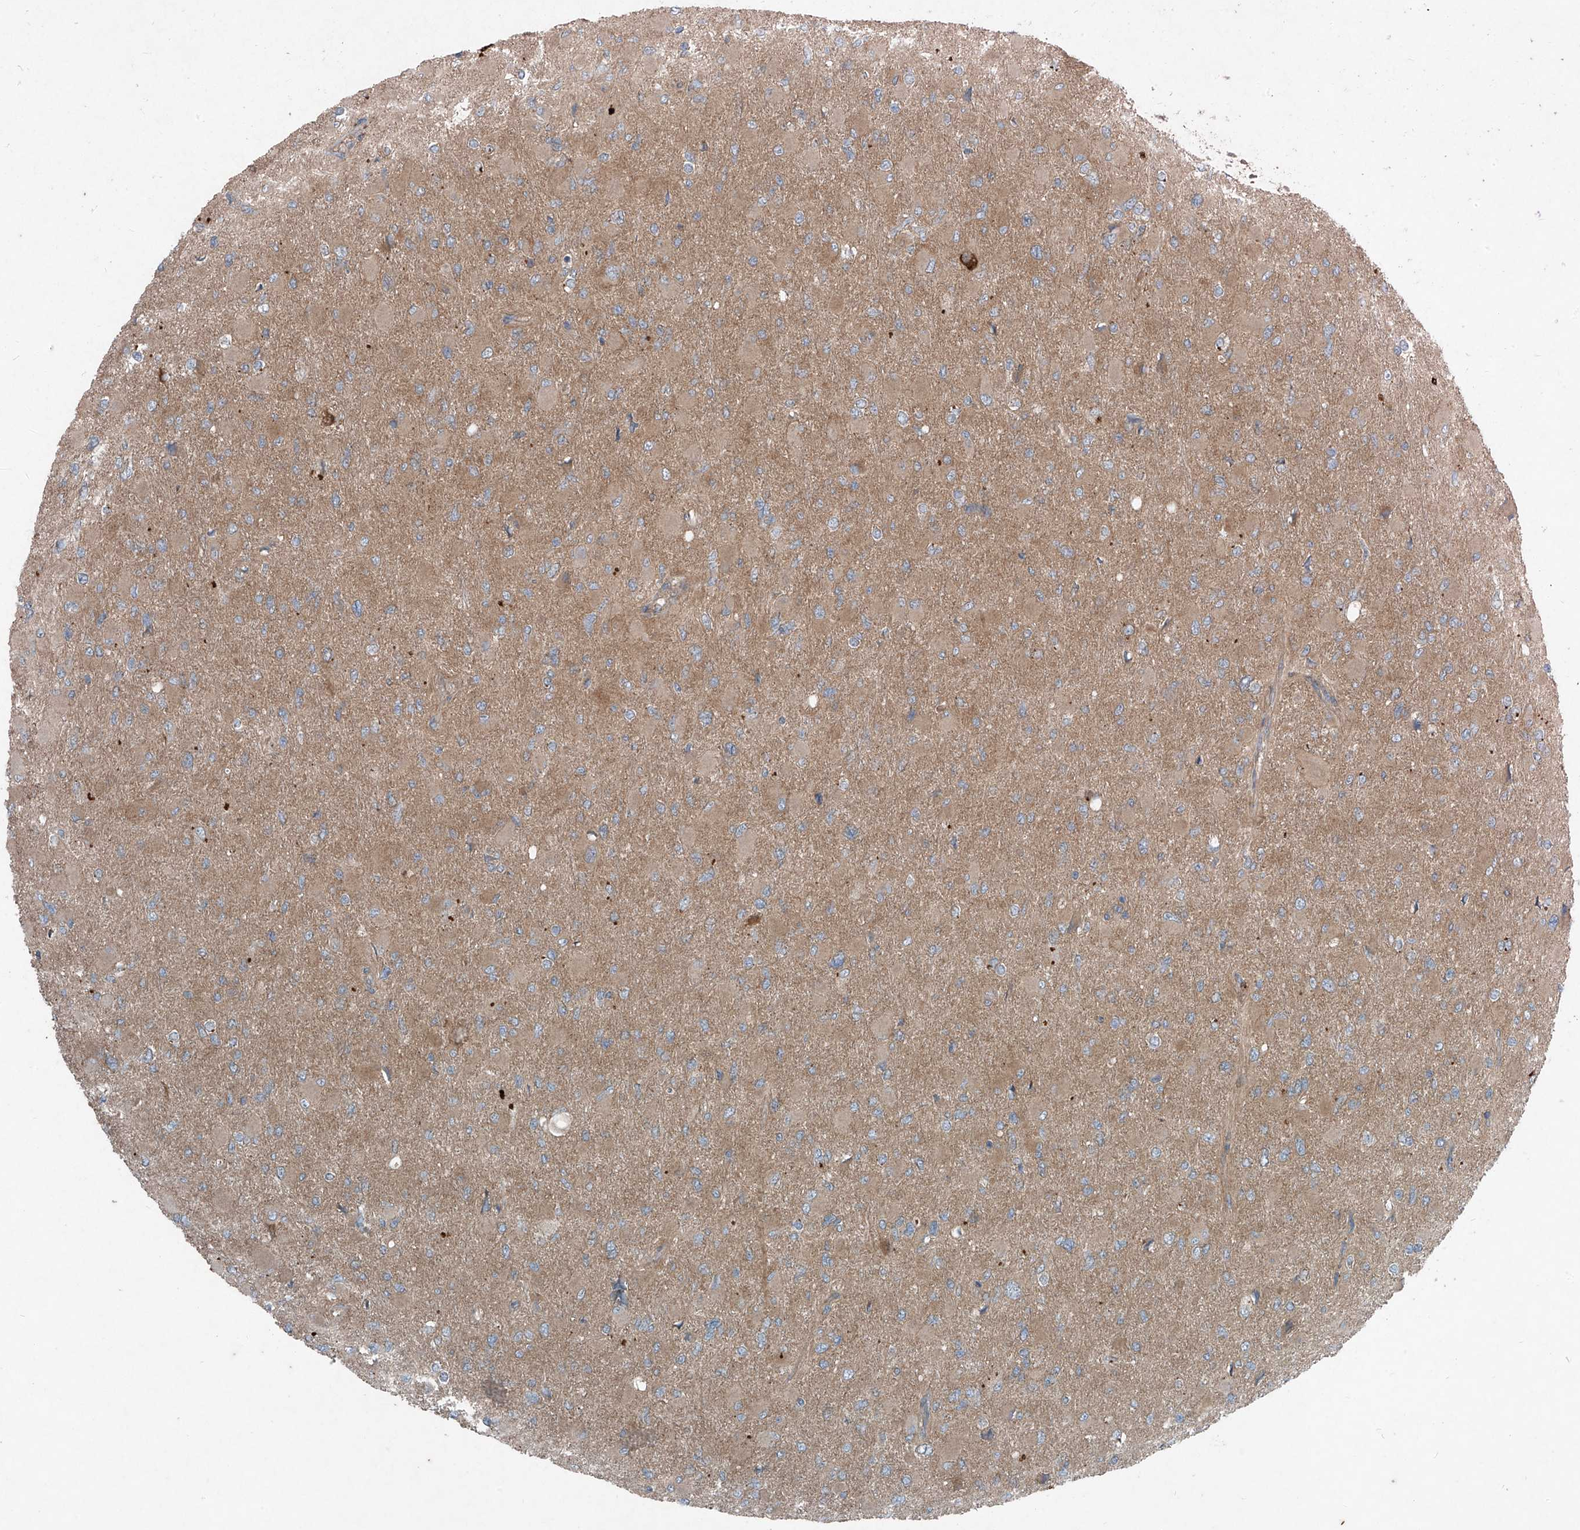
{"staining": {"intensity": "negative", "quantity": "none", "location": "none"}, "tissue": "glioma", "cell_type": "Tumor cells", "image_type": "cancer", "snomed": [{"axis": "morphology", "description": "Glioma, malignant, High grade"}, {"axis": "topography", "description": "Cerebral cortex"}], "caption": "High power microscopy histopathology image of an IHC histopathology image of malignant high-grade glioma, revealing no significant staining in tumor cells. (Brightfield microscopy of DAB immunohistochemistry (IHC) at high magnification).", "gene": "FOXRED2", "patient": {"sex": "female", "age": 36}}